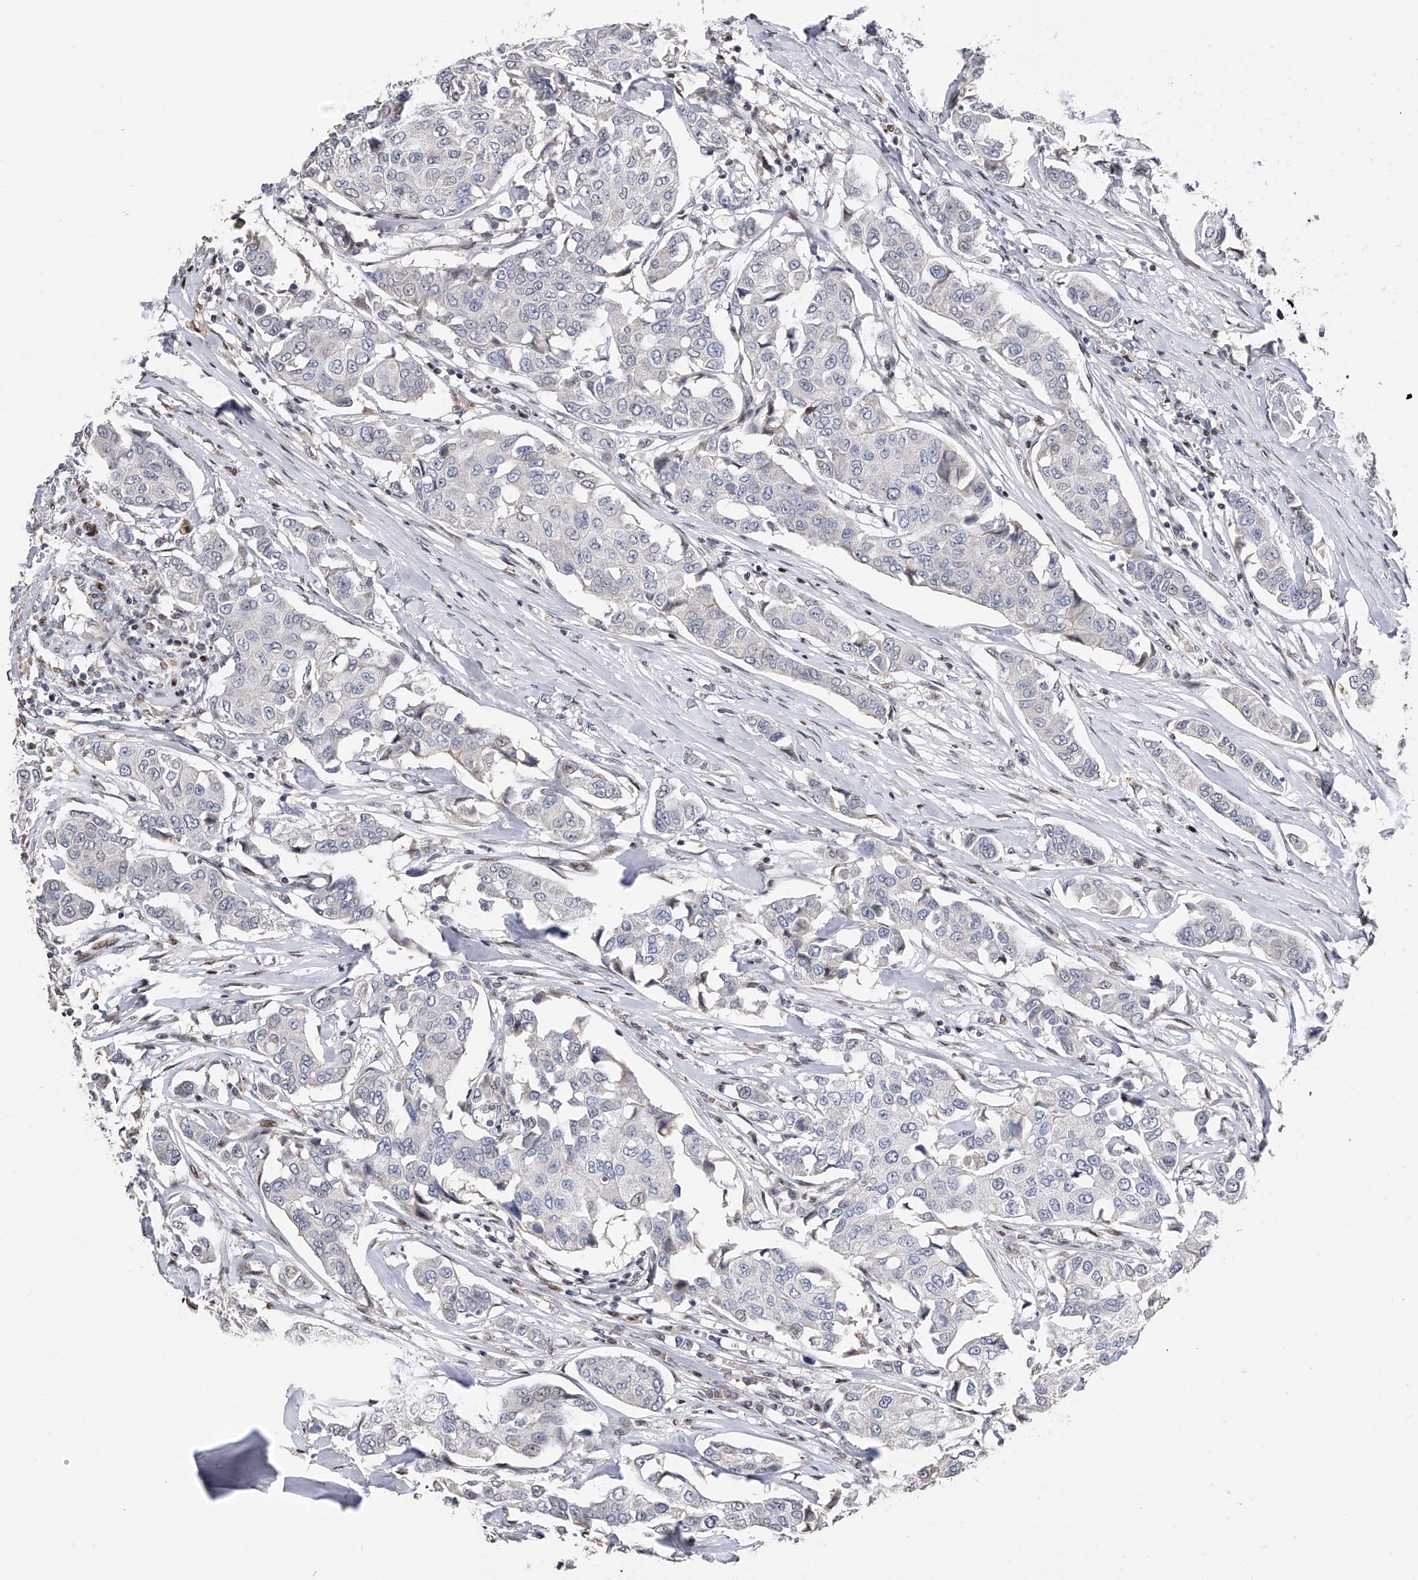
{"staining": {"intensity": "negative", "quantity": "none", "location": "none"}, "tissue": "breast cancer", "cell_type": "Tumor cells", "image_type": "cancer", "snomed": [{"axis": "morphology", "description": "Duct carcinoma"}, {"axis": "topography", "description": "Breast"}], "caption": "The histopathology image shows no staining of tumor cells in breast cancer (intraductal carcinoma).", "gene": "RWDD2A", "patient": {"sex": "female", "age": 80}}